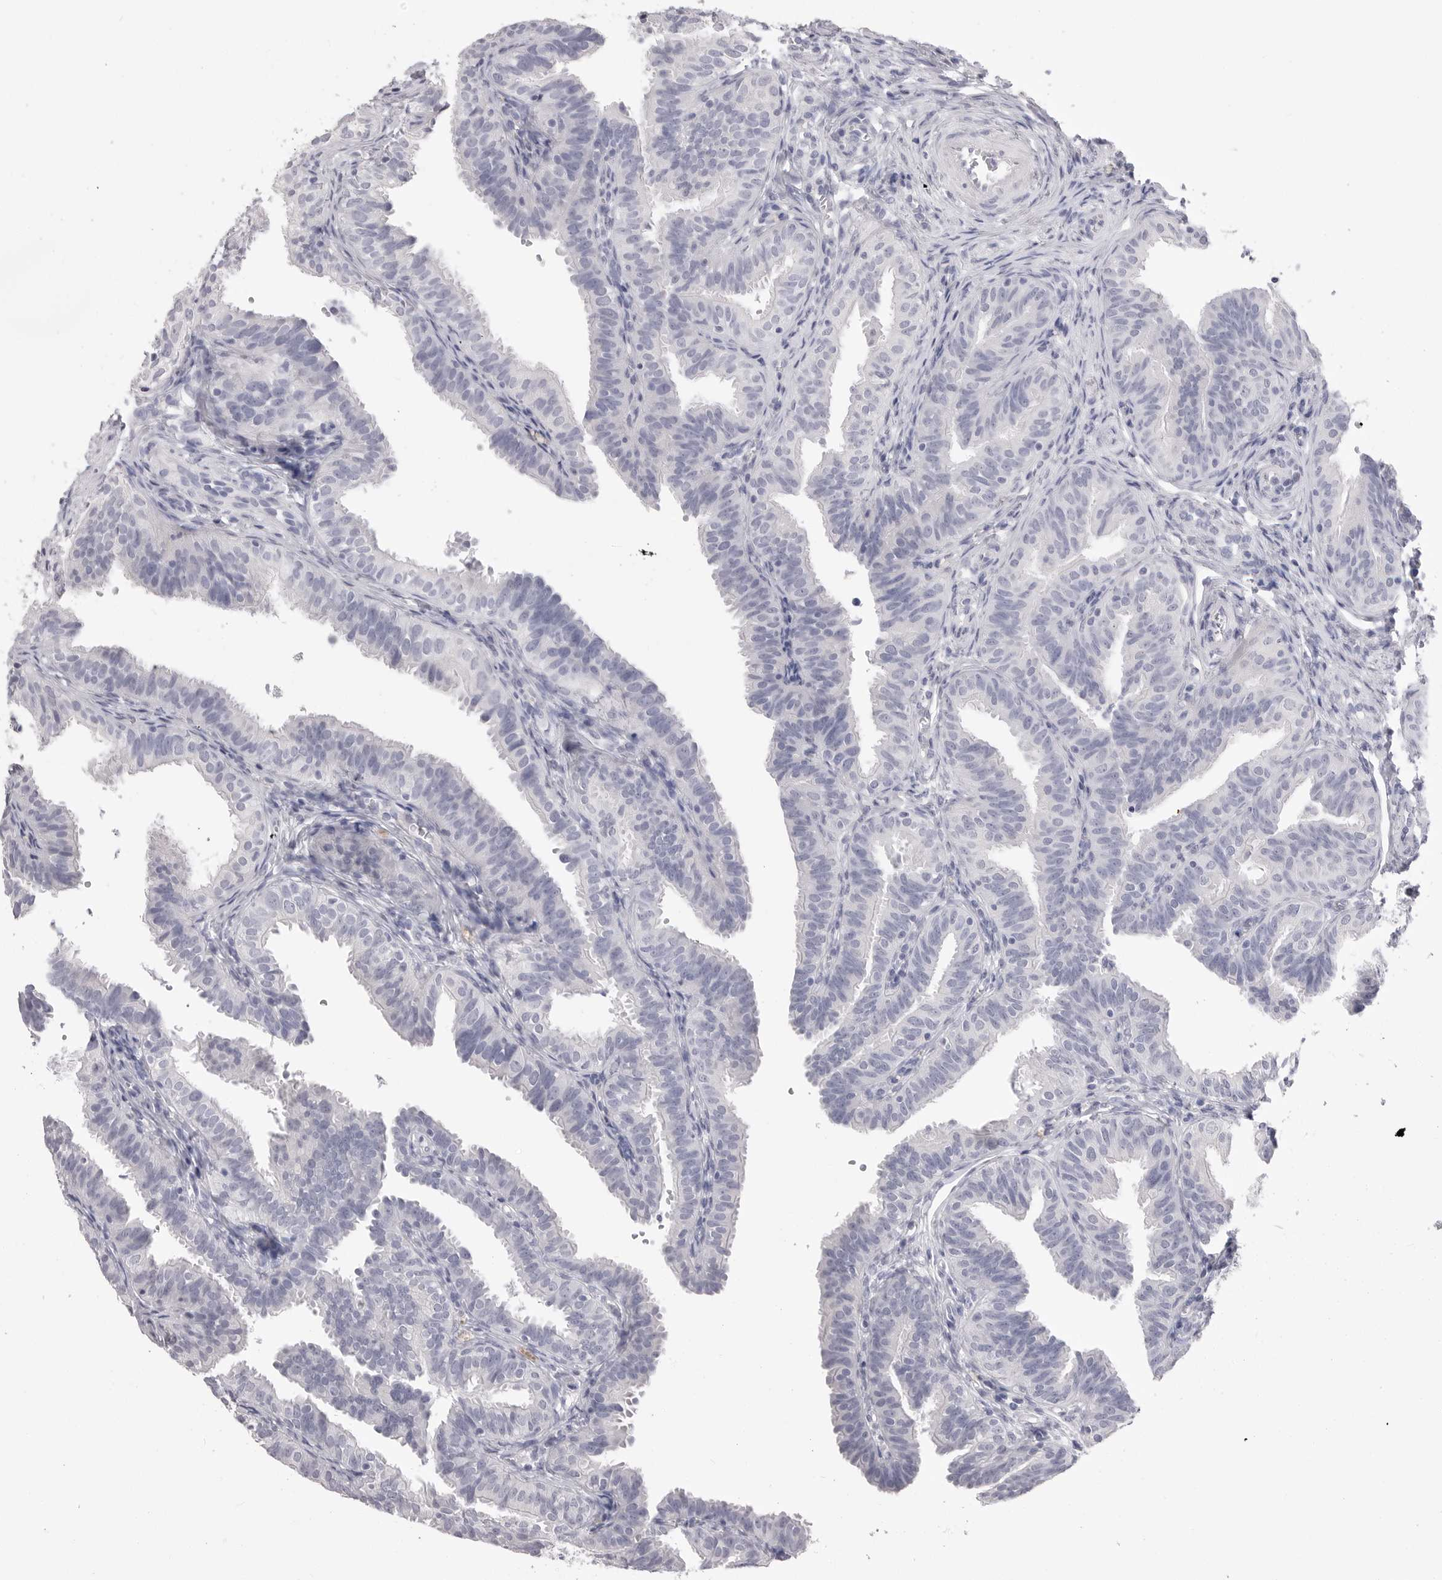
{"staining": {"intensity": "negative", "quantity": "none", "location": "none"}, "tissue": "fallopian tube", "cell_type": "Glandular cells", "image_type": "normal", "snomed": [{"axis": "morphology", "description": "Normal tissue, NOS"}, {"axis": "topography", "description": "Fallopian tube"}], "caption": "IHC histopathology image of normal fallopian tube: fallopian tube stained with DAB (3,3'-diaminobenzidine) shows no significant protein staining in glandular cells. (DAB immunohistochemistry (IHC), high magnification).", "gene": "CPB1", "patient": {"sex": "female", "age": 35}}